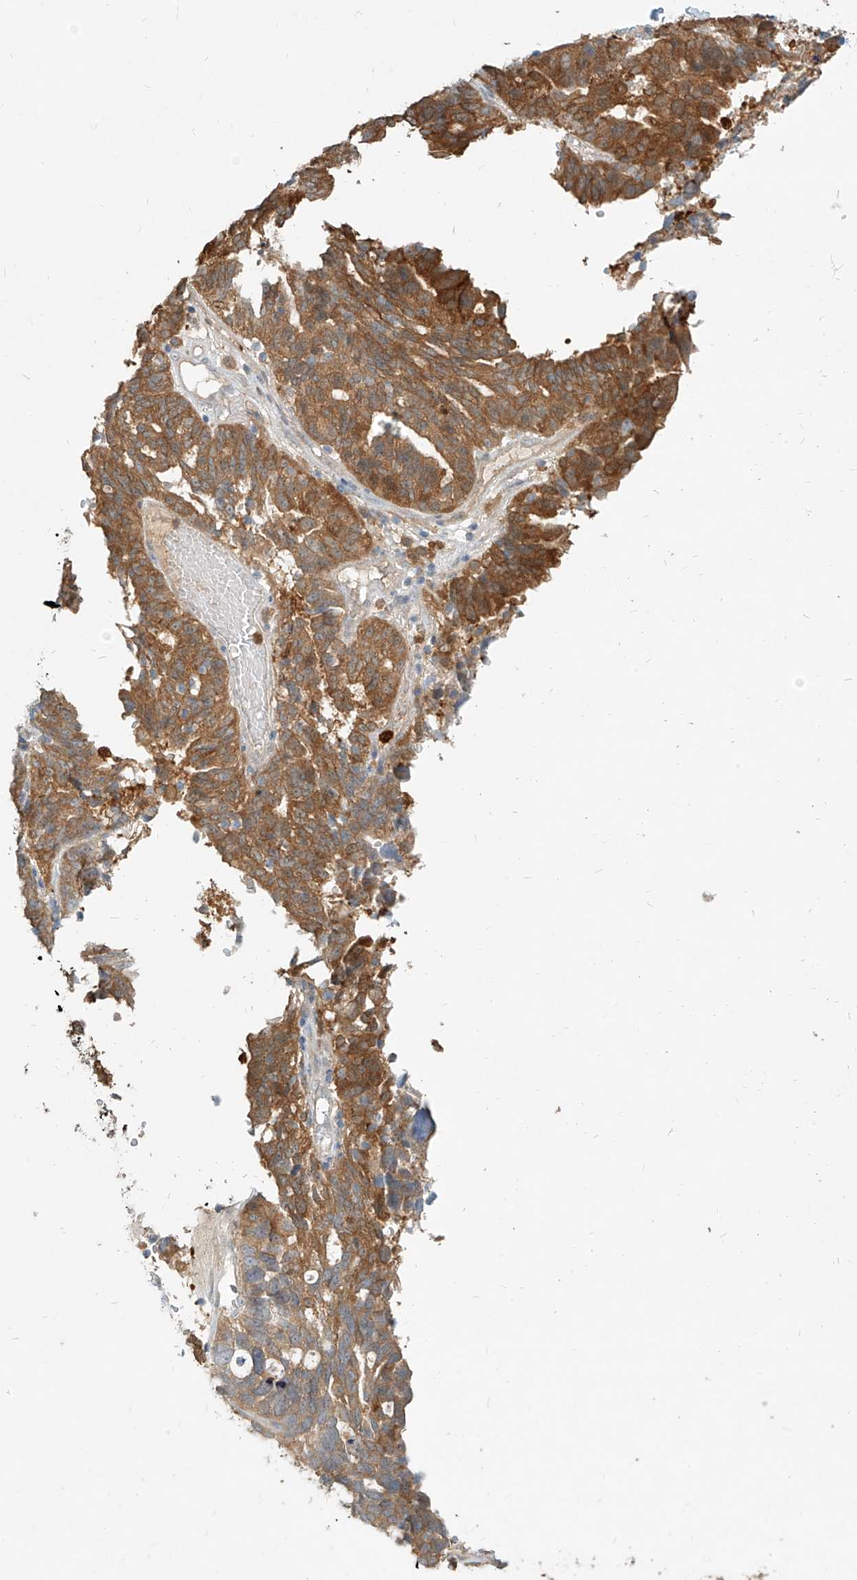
{"staining": {"intensity": "moderate", "quantity": "25%-75%", "location": "cytoplasmic/membranous"}, "tissue": "ovarian cancer", "cell_type": "Tumor cells", "image_type": "cancer", "snomed": [{"axis": "morphology", "description": "Cystadenocarcinoma, serous, NOS"}, {"axis": "topography", "description": "Ovary"}], "caption": "Ovarian serous cystadenocarcinoma was stained to show a protein in brown. There is medium levels of moderate cytoplasmic/membranous positivity in approximately 25%-75% of tumor cells.", "gene": "PGD", "patient": {"sex": "female", "age": 59}}